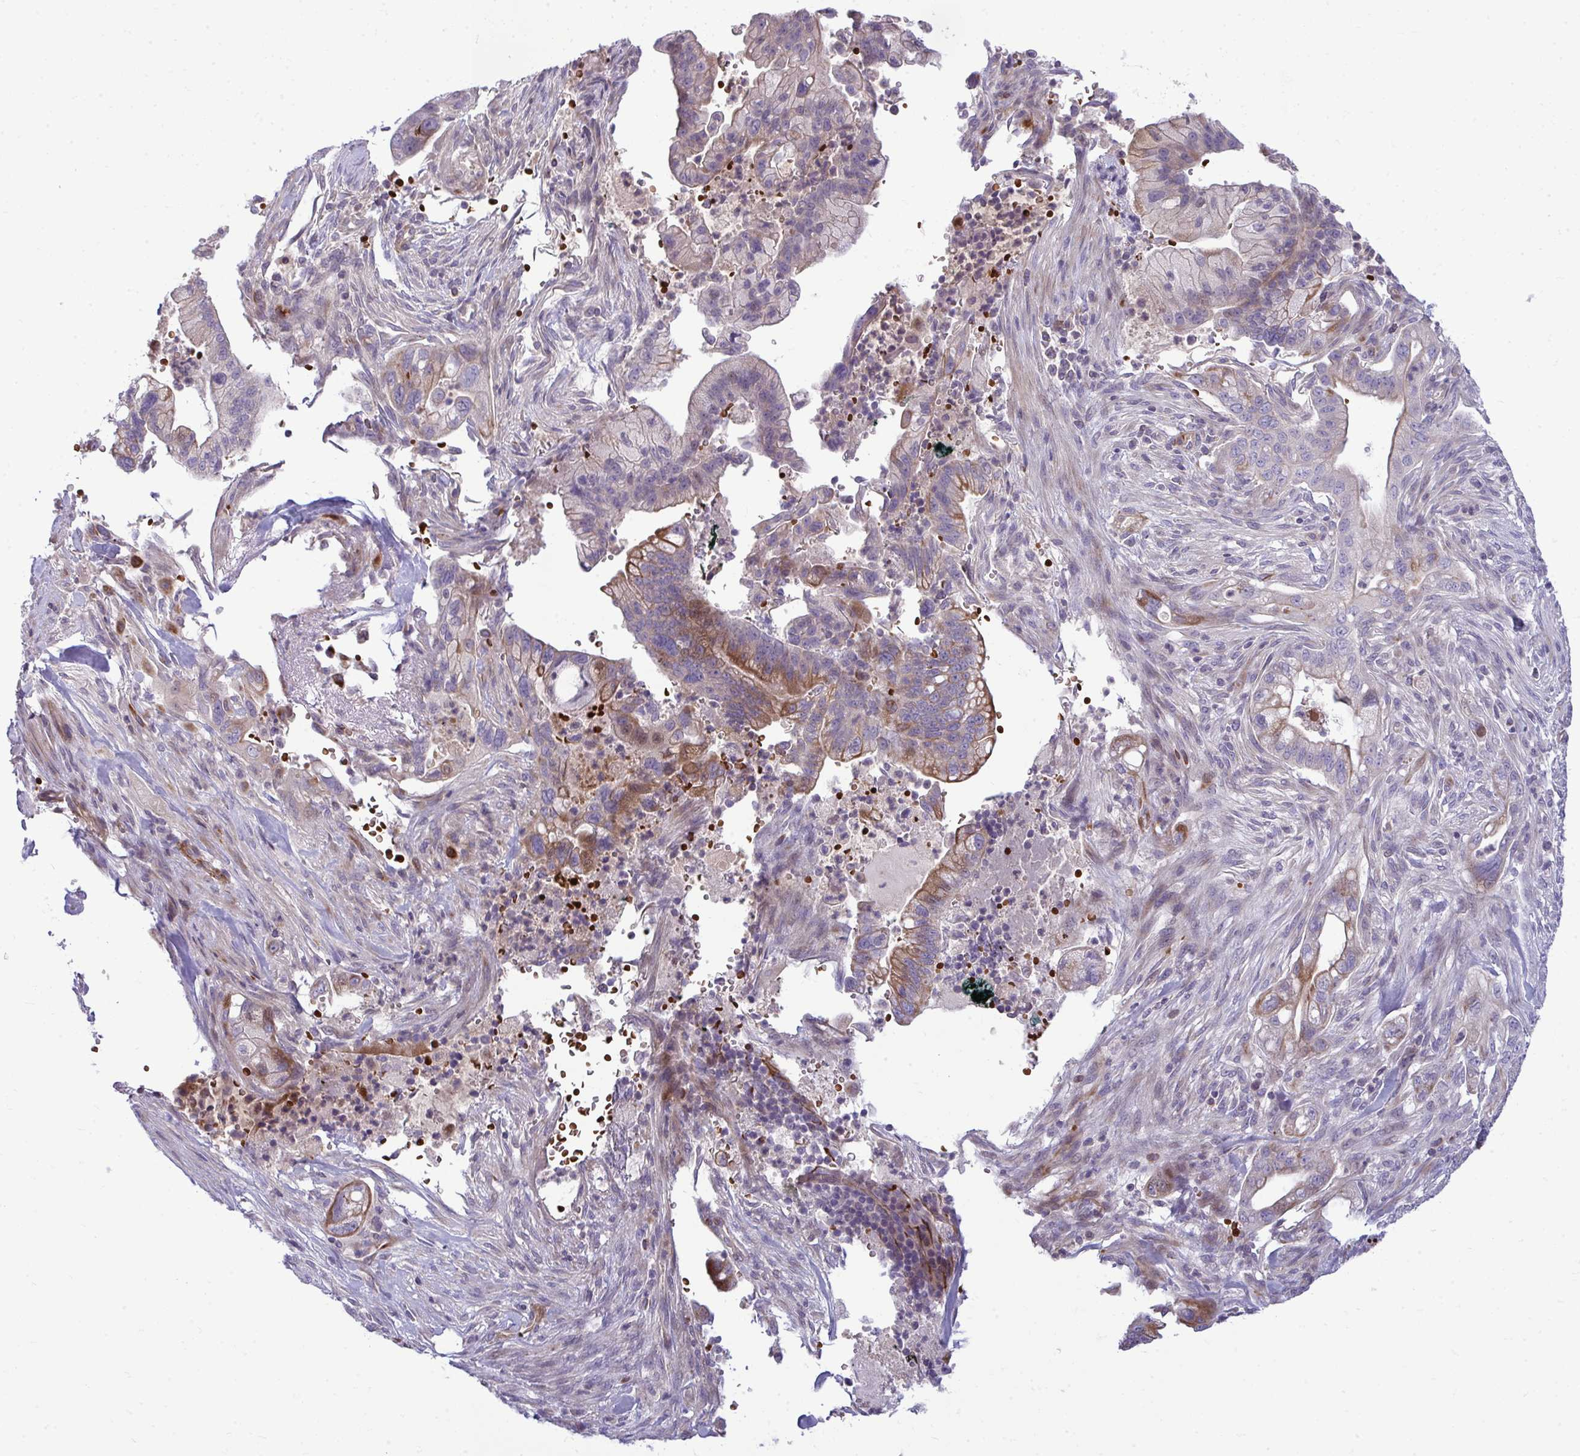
{"staining": {"intensity": "moderate", "quantity": "<25%", "location": "cytoplasmic/membranous"}, "tissue": "pancreatic cancer", "cell_type": "Tumor cells", "image_type": "cancer", "snomed": [{"axis": "morphology", "description": "Adenocarcinoma, NOS"}, {"axis": "topography", "description": "Pancreas"}], "caption": "Moderate cytoplasmic/membranous positivity for a protein is appreciated in approximately <25% of tumor cells of pancreatic adenocarcinoma using immunohistochemistry (IHC).", "gene": "SLC14A1", "patient": {"sex": "male", "age": 44}}